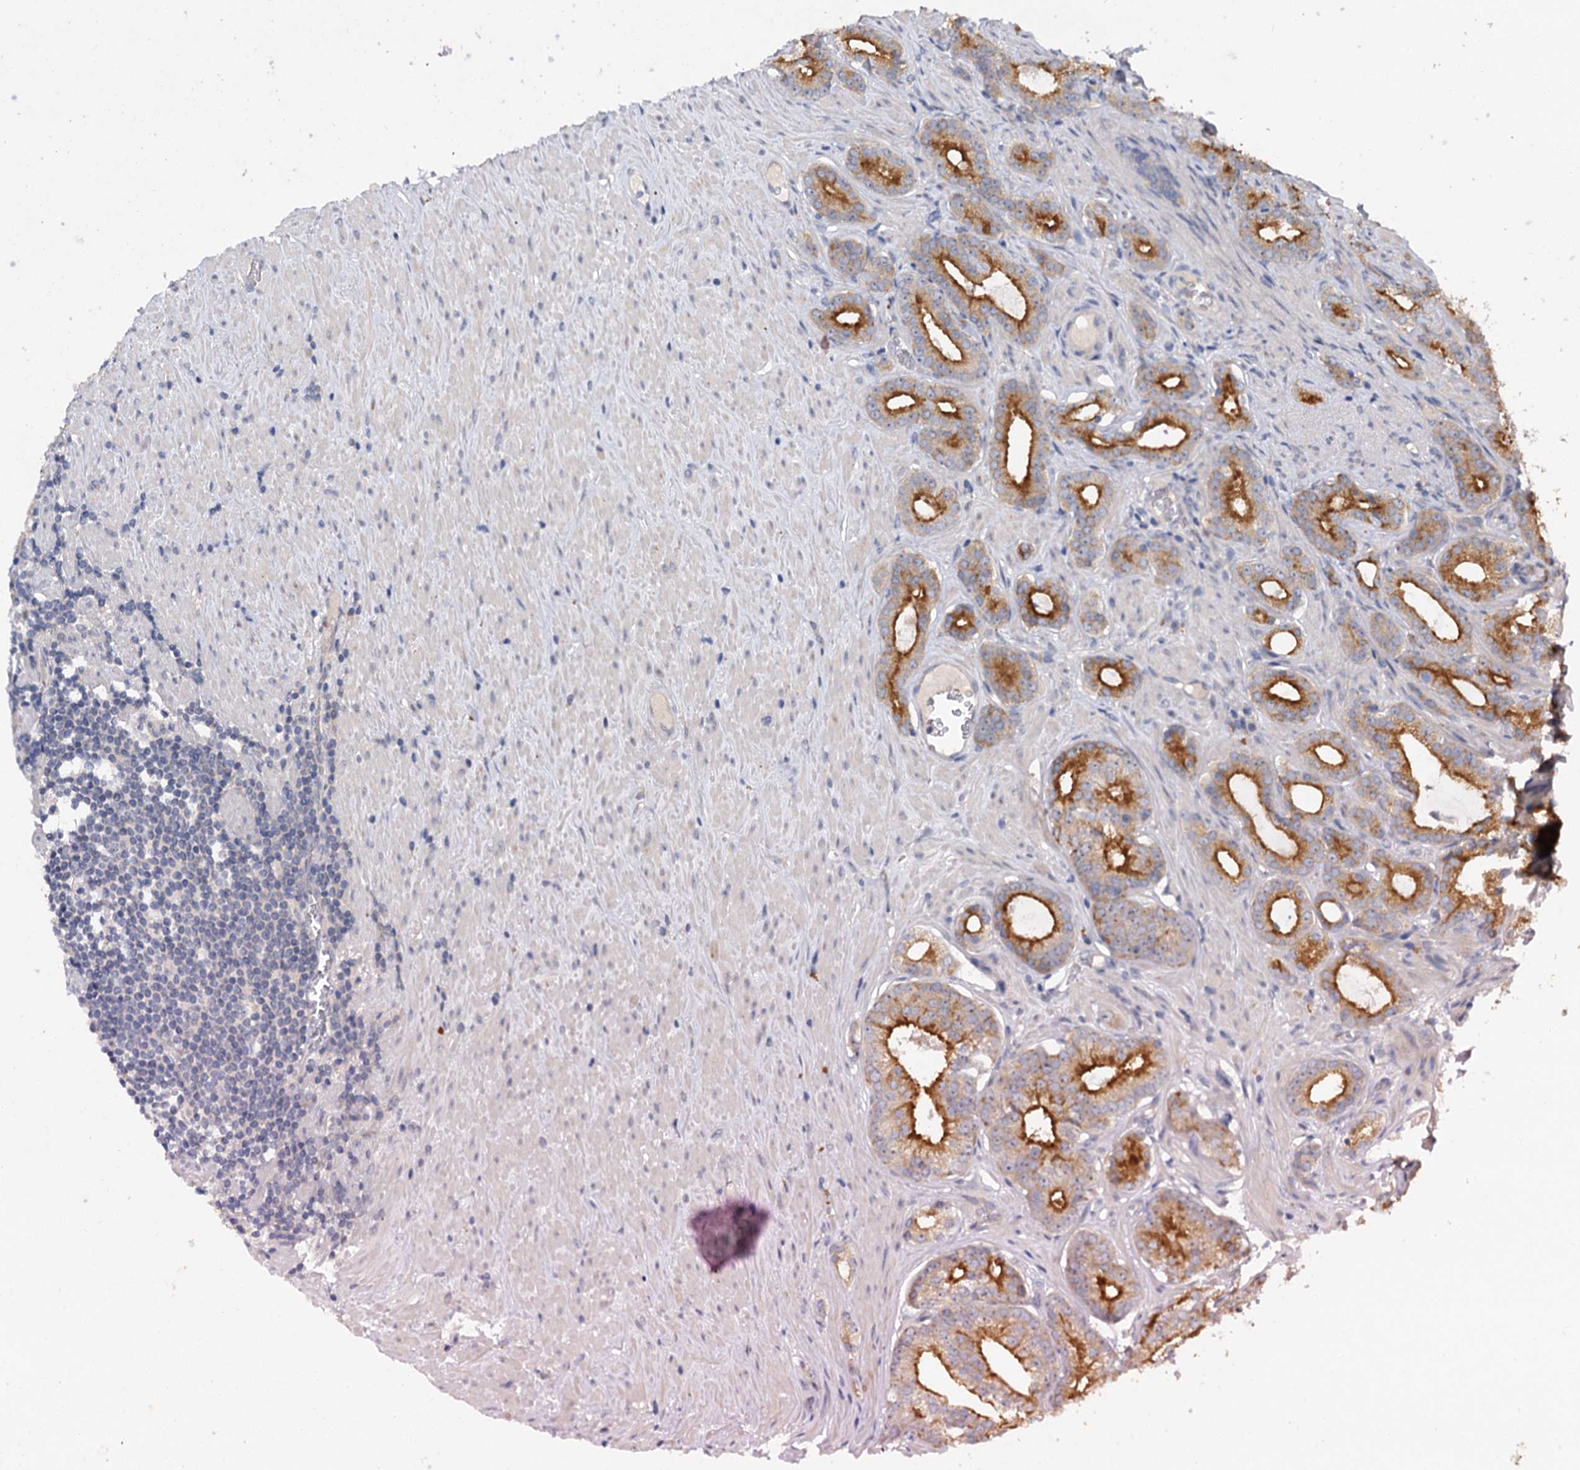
{"staining": {"intensity": "strong", "quantity": "25%-75%", "location": "cytoplasmic/membranous"}, "tissue": "prostate cancer", "cell_type": "Tumor cells", "image_type": "cancer", "snomed": [{"axis": "morphology", "description": "Adenocarcinoma, Low grade"}, {"axis": "topography", "description": "Prostate"}], "caption": "Strong cytoplasmic/membranous protein staining is identified in about 25%-75% of tumor cells in prostate cancer (adenocarcinoma (low-grade)).", "gene": "ATP9A", "patient": {"sex": "male", "age": 71}}